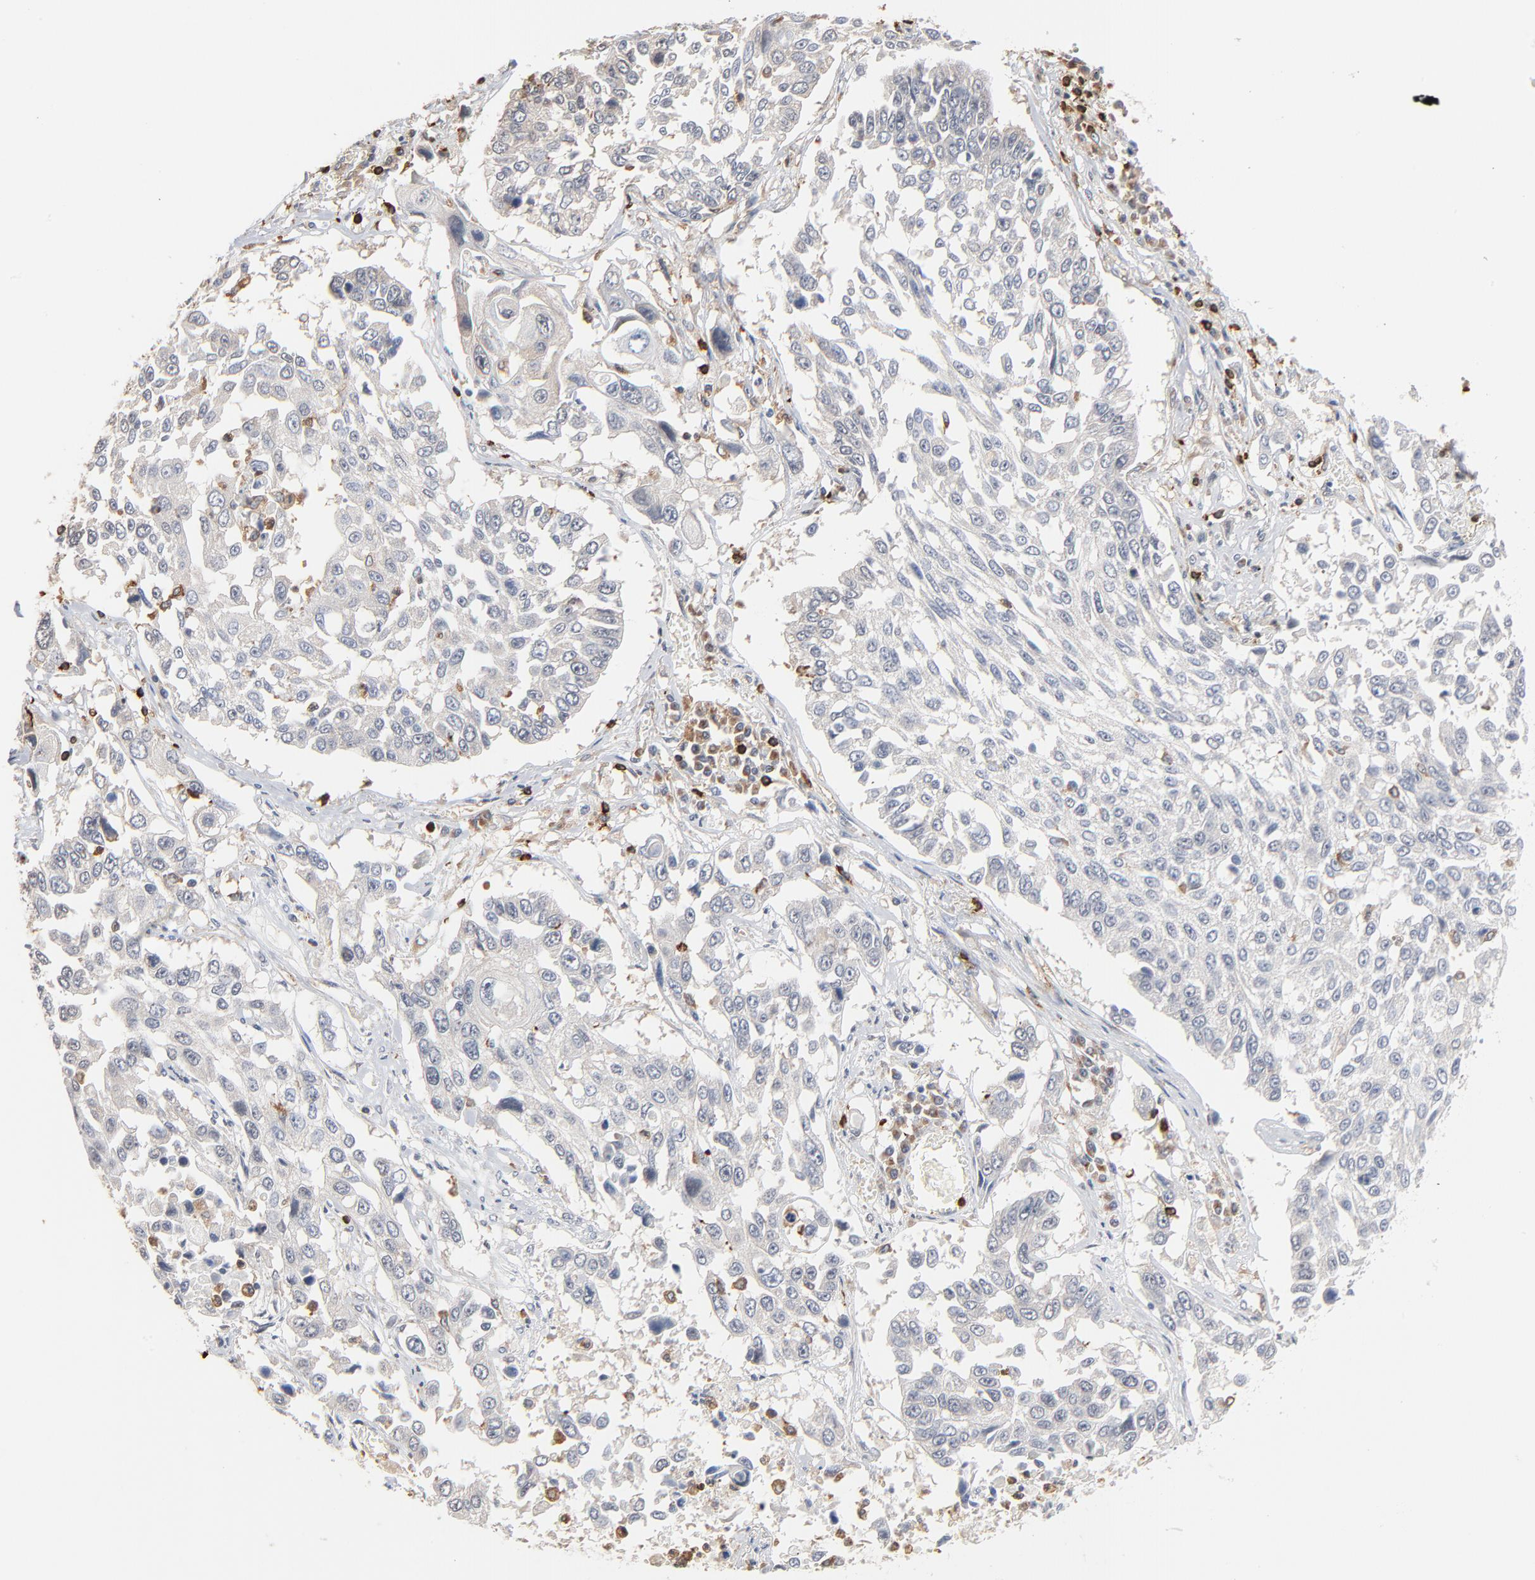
{"staining": {"intensity": "negative", "quantity": "none", "location": "none"}, "tissue": "lung cancer", "cell_type": "Tumor cells", "image_type": "cancer", "snomed": [{"axis": "morphology", "description": "Squamous cell carcinoma, NOS"}, {"axis": "topography", "description": "Lung"}], "caption": "This histopathology image is of lung cancer stained with IHC to label a protein in brown with the nuclei are counter-stained blue. There is no expression in tumor cells.", "gene": "SH3KBP1", "patient": {"sex": "male", "age": 71}}